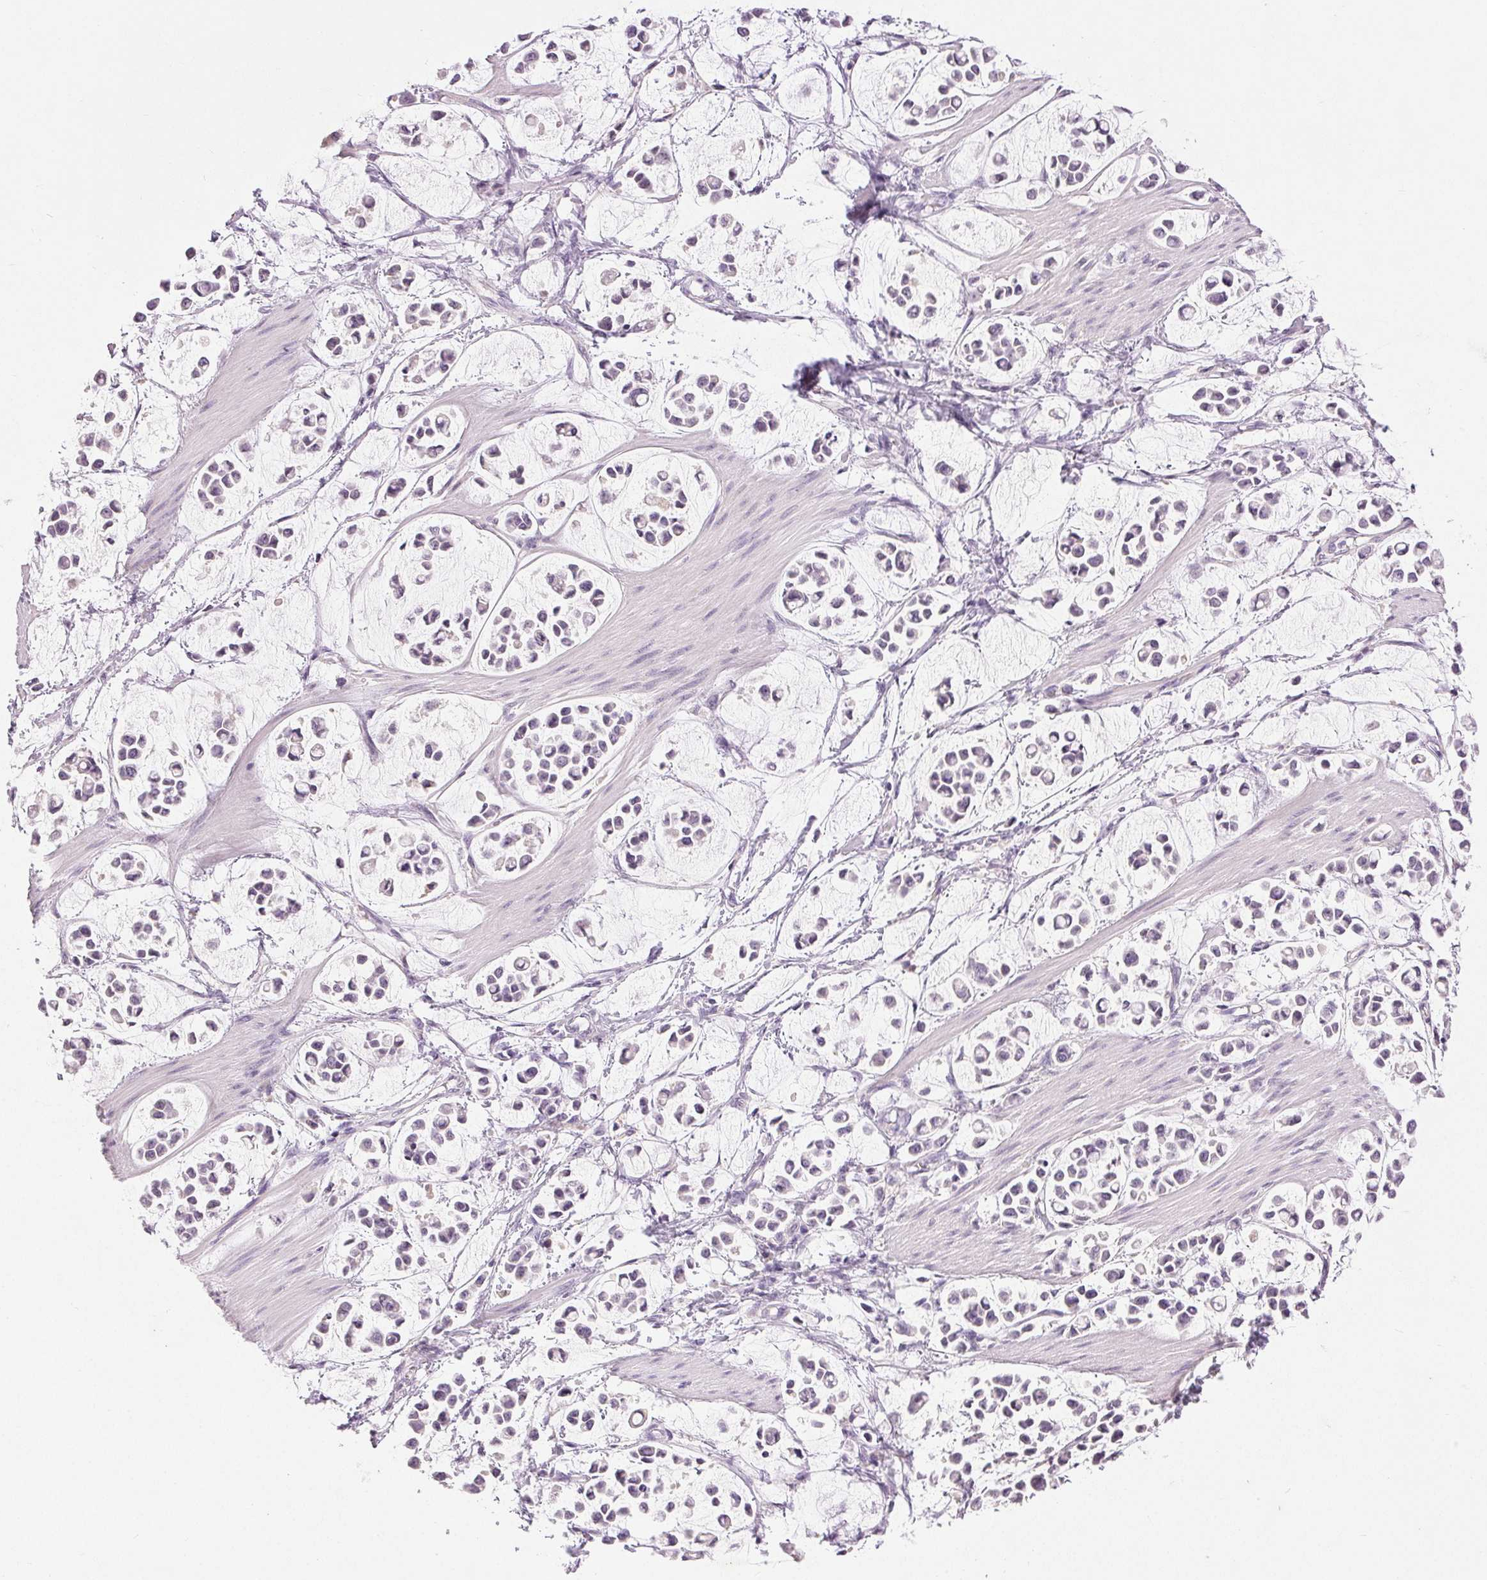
{"staining": {"intensity": "negative", "quantity": "none", "location": "none"}, "tissue": "stomach cancer", "cell_type": "Tumor cells", "image_type": "cancer", "snomed": [{"axis": "morphology", "description": "Adenocarcinoma, NOS"}, {"axis": "topography", "description": "Stomach"}], "caption": "Protein analysis of stomach cancer exhibits no significant positivity in tumor cells.", "gene": "DSG3", "patient": {"sex": "male", "age": 82}}